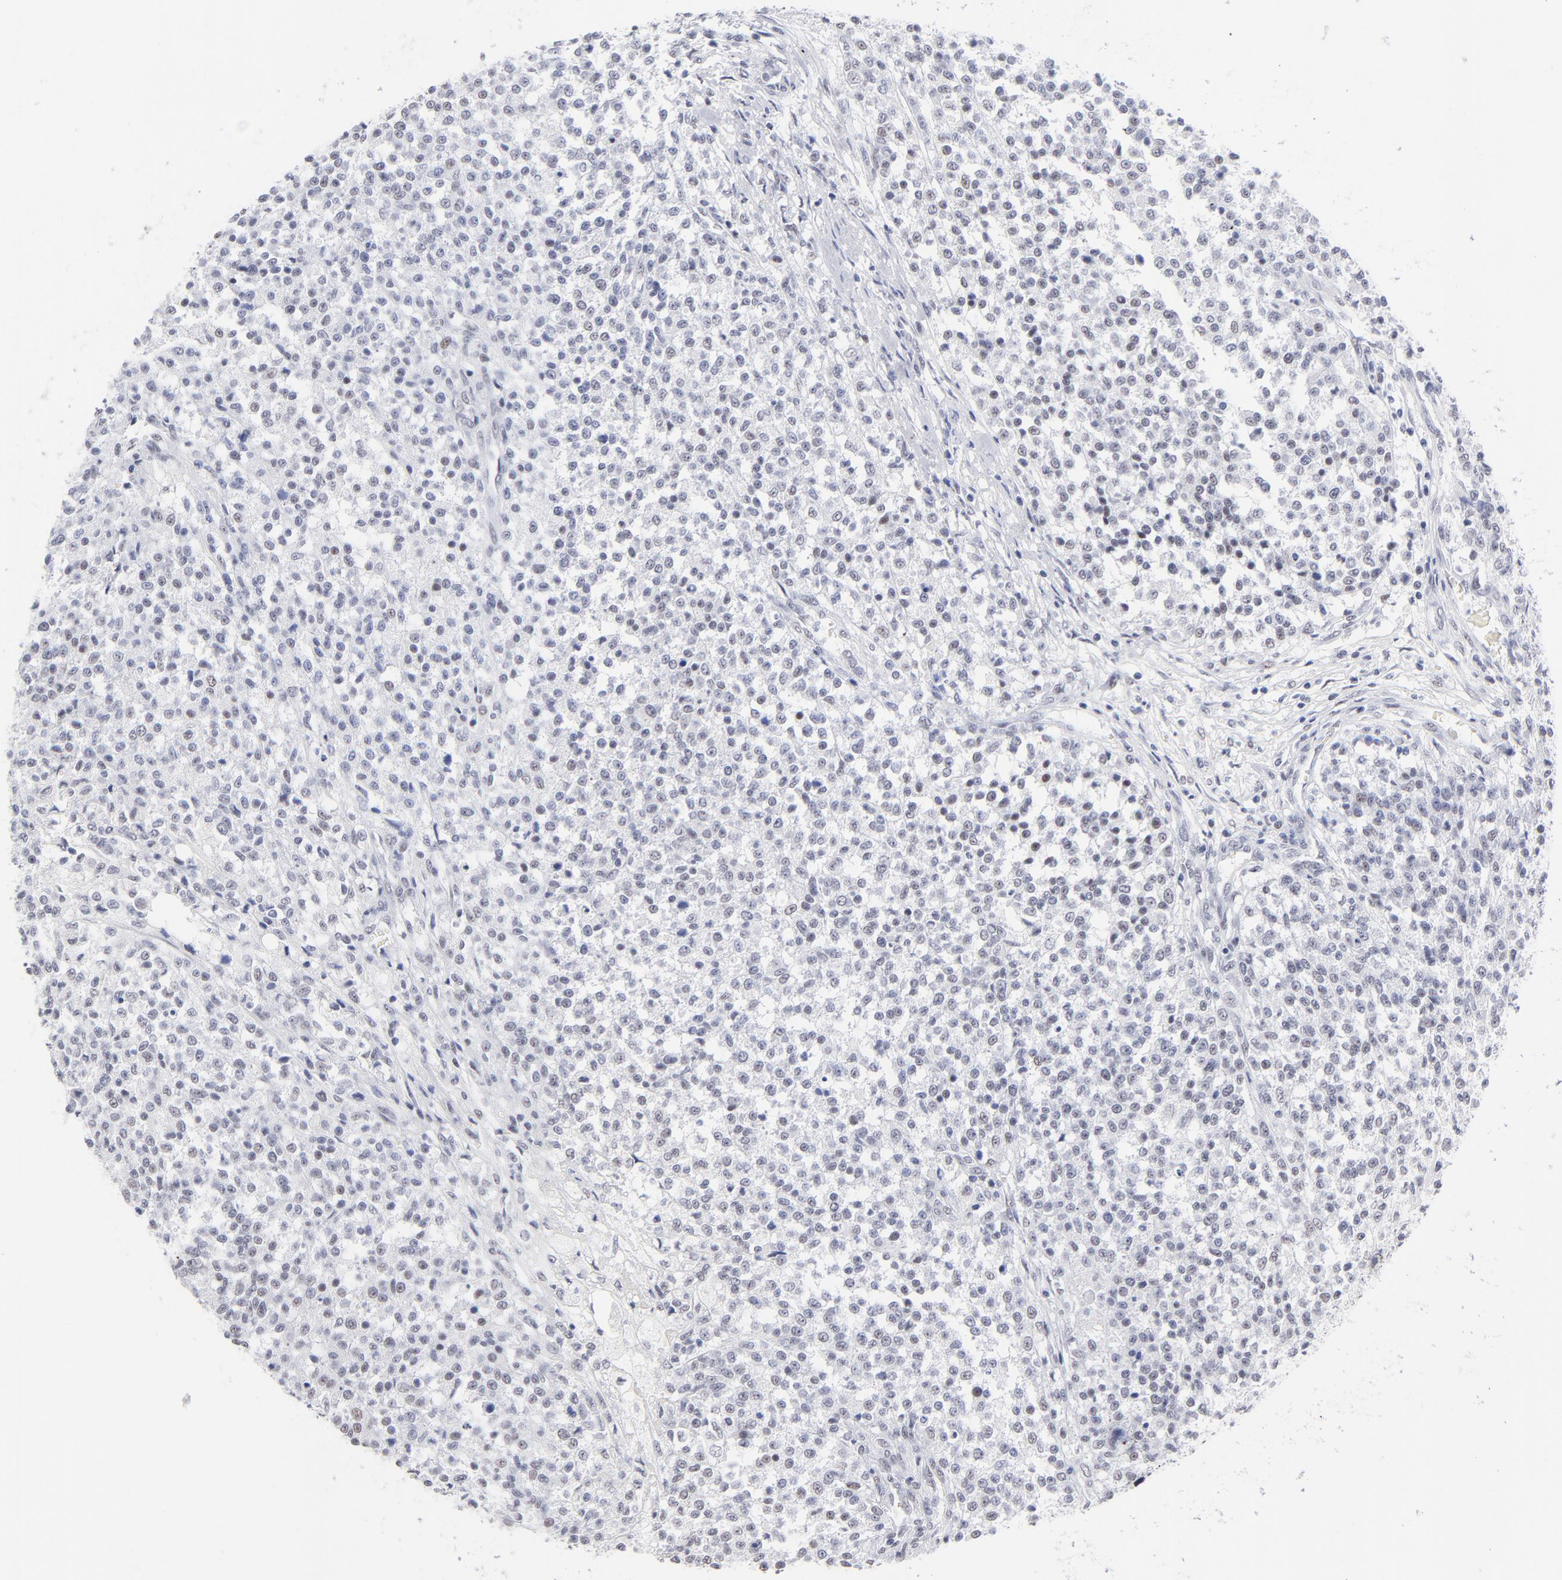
{"staining": {"intensity": "weak", "quantity": "<25%", "location": "nuclear"}, "tissue": "testis cancer", "cell_type": "Tumor cells", "image_type": "cancer", "snomed": [{"axis": "morphology", "description": "Seminoma, NOS"}, {"axis": "topography", "description": "Testis"}], "caption": "There is no significant staining in tumor cells of seminoma (testis).", "gene": "SNRPB", "patient": {"sex": "male", "age": 59}}